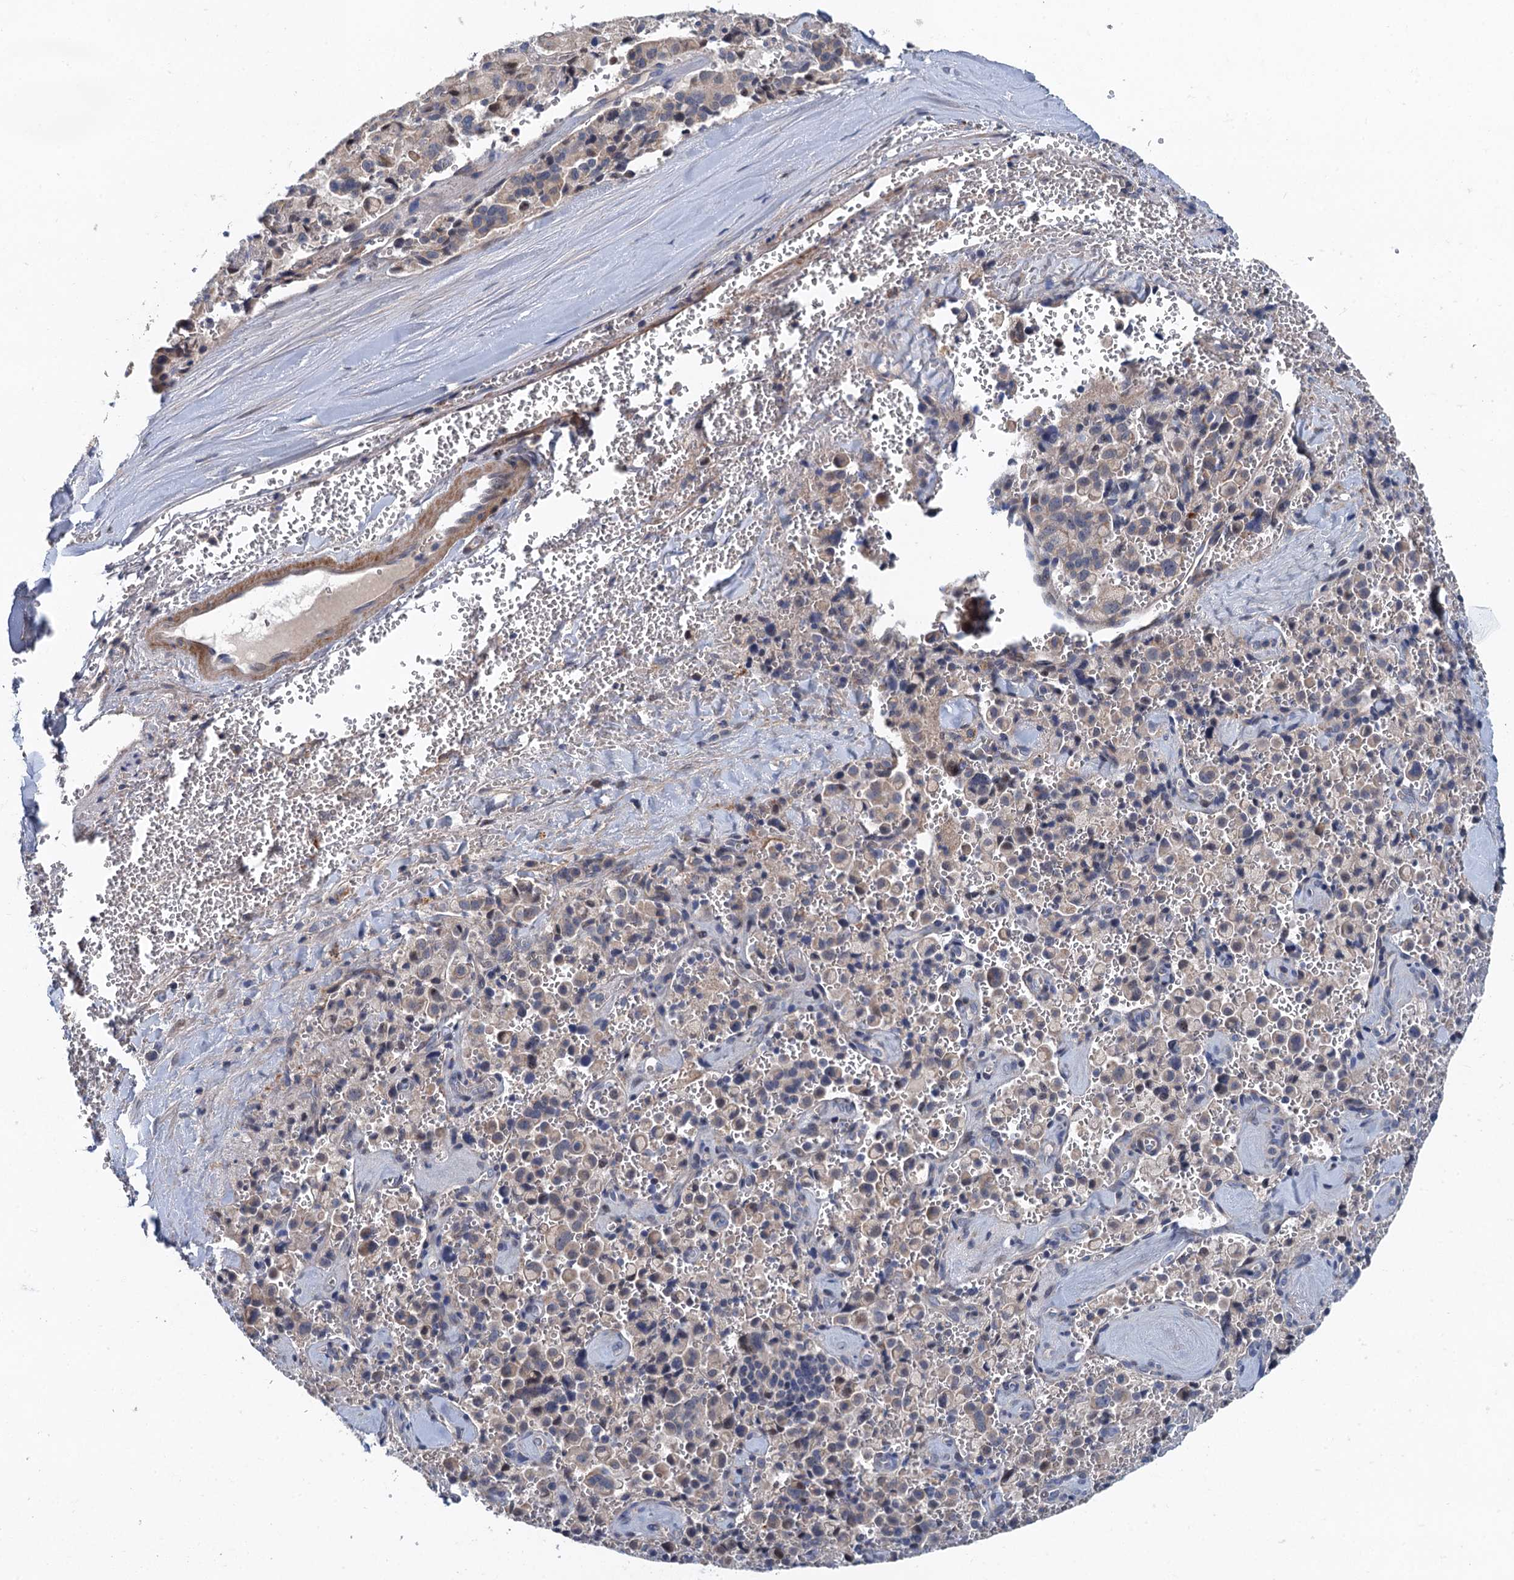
{"staining": {"intensity": "weak", "quantity": "<25%", "location": "nuclear"}, "tissue": "pancreatic cancer", "cell_type": "Tumor cells", "image_type": "cancer", "snomed": [{"axis": "morphology", "description": "Adenocarcinoma, NOS"}, {"axis": "topography", "description": "Pancreas"}], "caption": "High power microscopy image of an immunohistochemistry image of adenocarcinoma (pancreatic), revealing no significant staining in tumor cells.", "gene": "MDM1", "patient": {"sex": "male", "age": 65}}